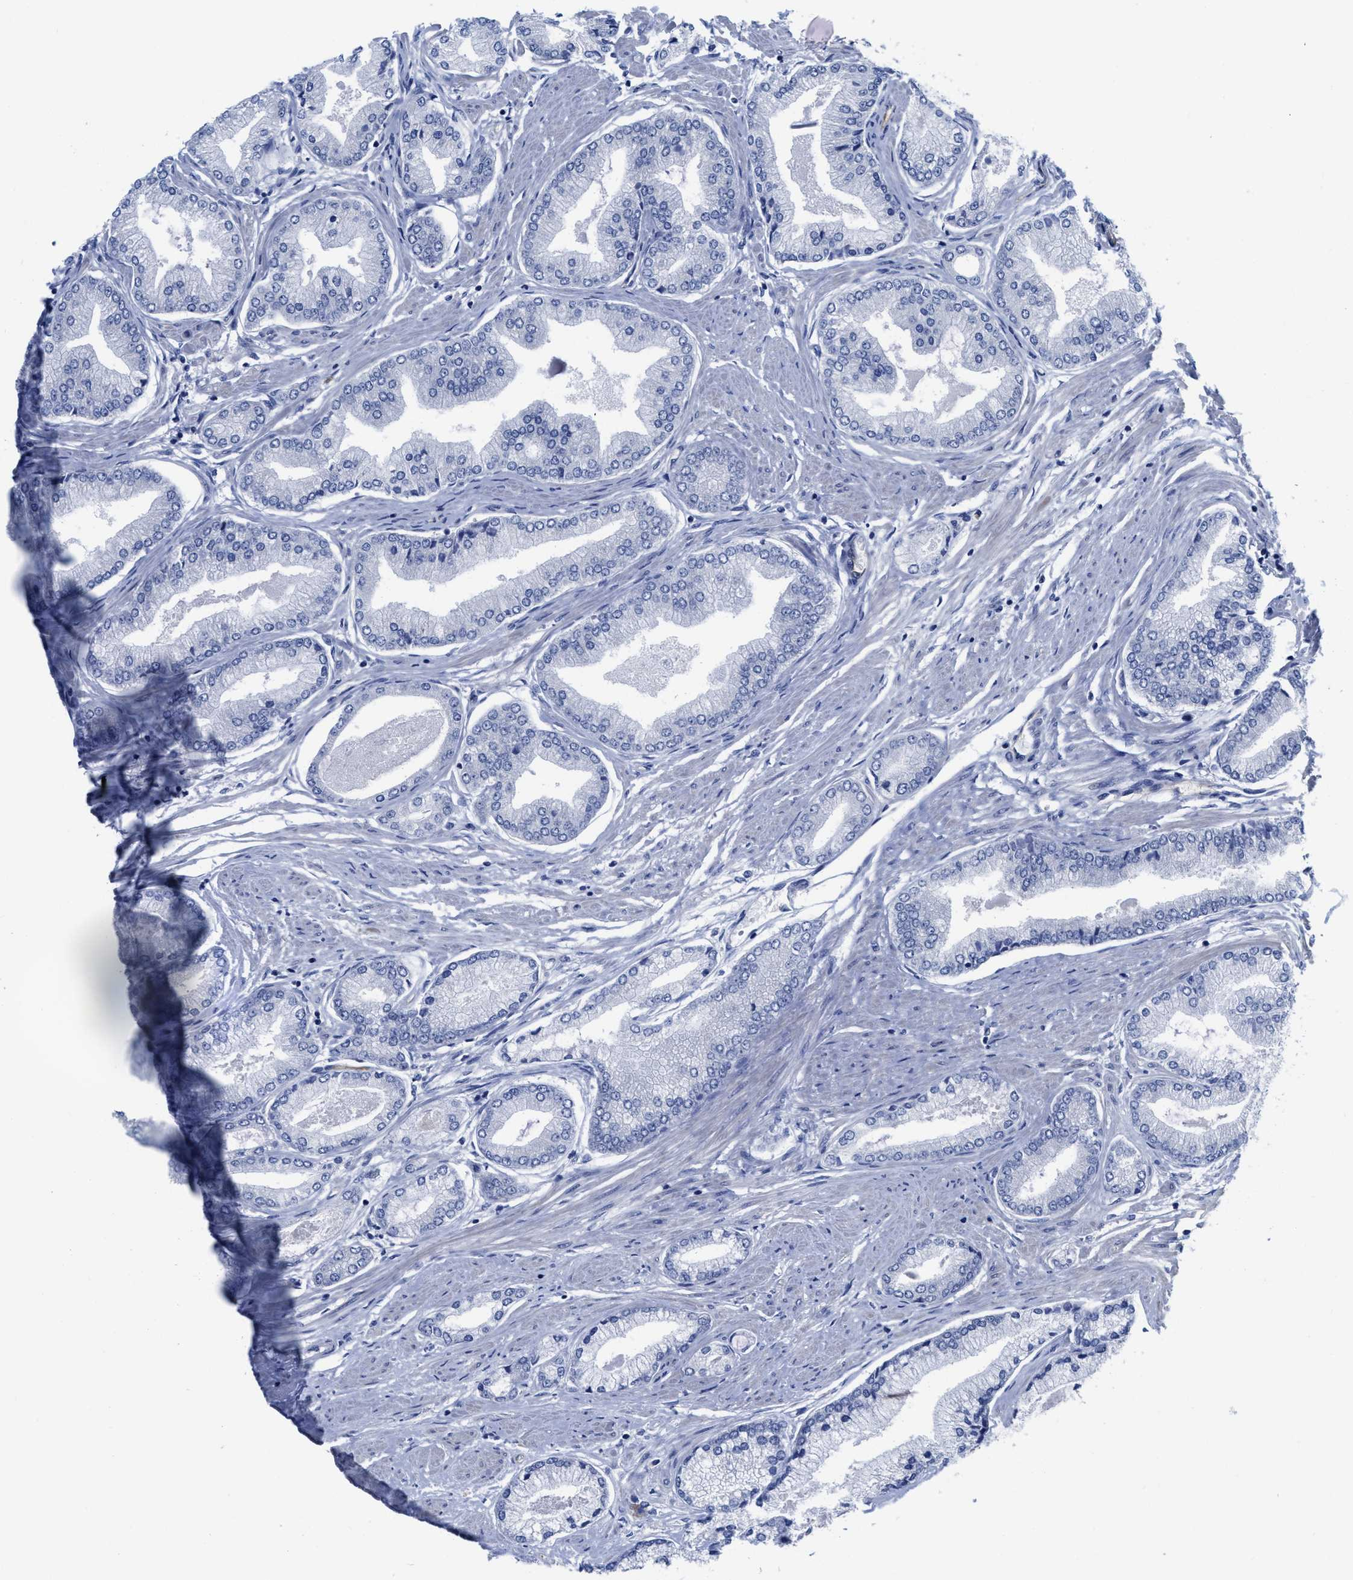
{"staining": {"intensity": "negative", "quantity": "none", "location": "none"}, "tissue": "prostate cancer", "cell_type": "Tumor cells", "image_type": "cancer", "snomed": [{"axis": "morphology", "description": "Adenocarcinoma, High grade"}, {"axis": "topography", "description": "Prostate"}], "caption": "The micrograph shows no significant expression in tumor cells of prostate cancer (adenocarcinoma (high-grade)).", "gene": "ACKR1", "patient": {"sex": "male", "age": 61}}